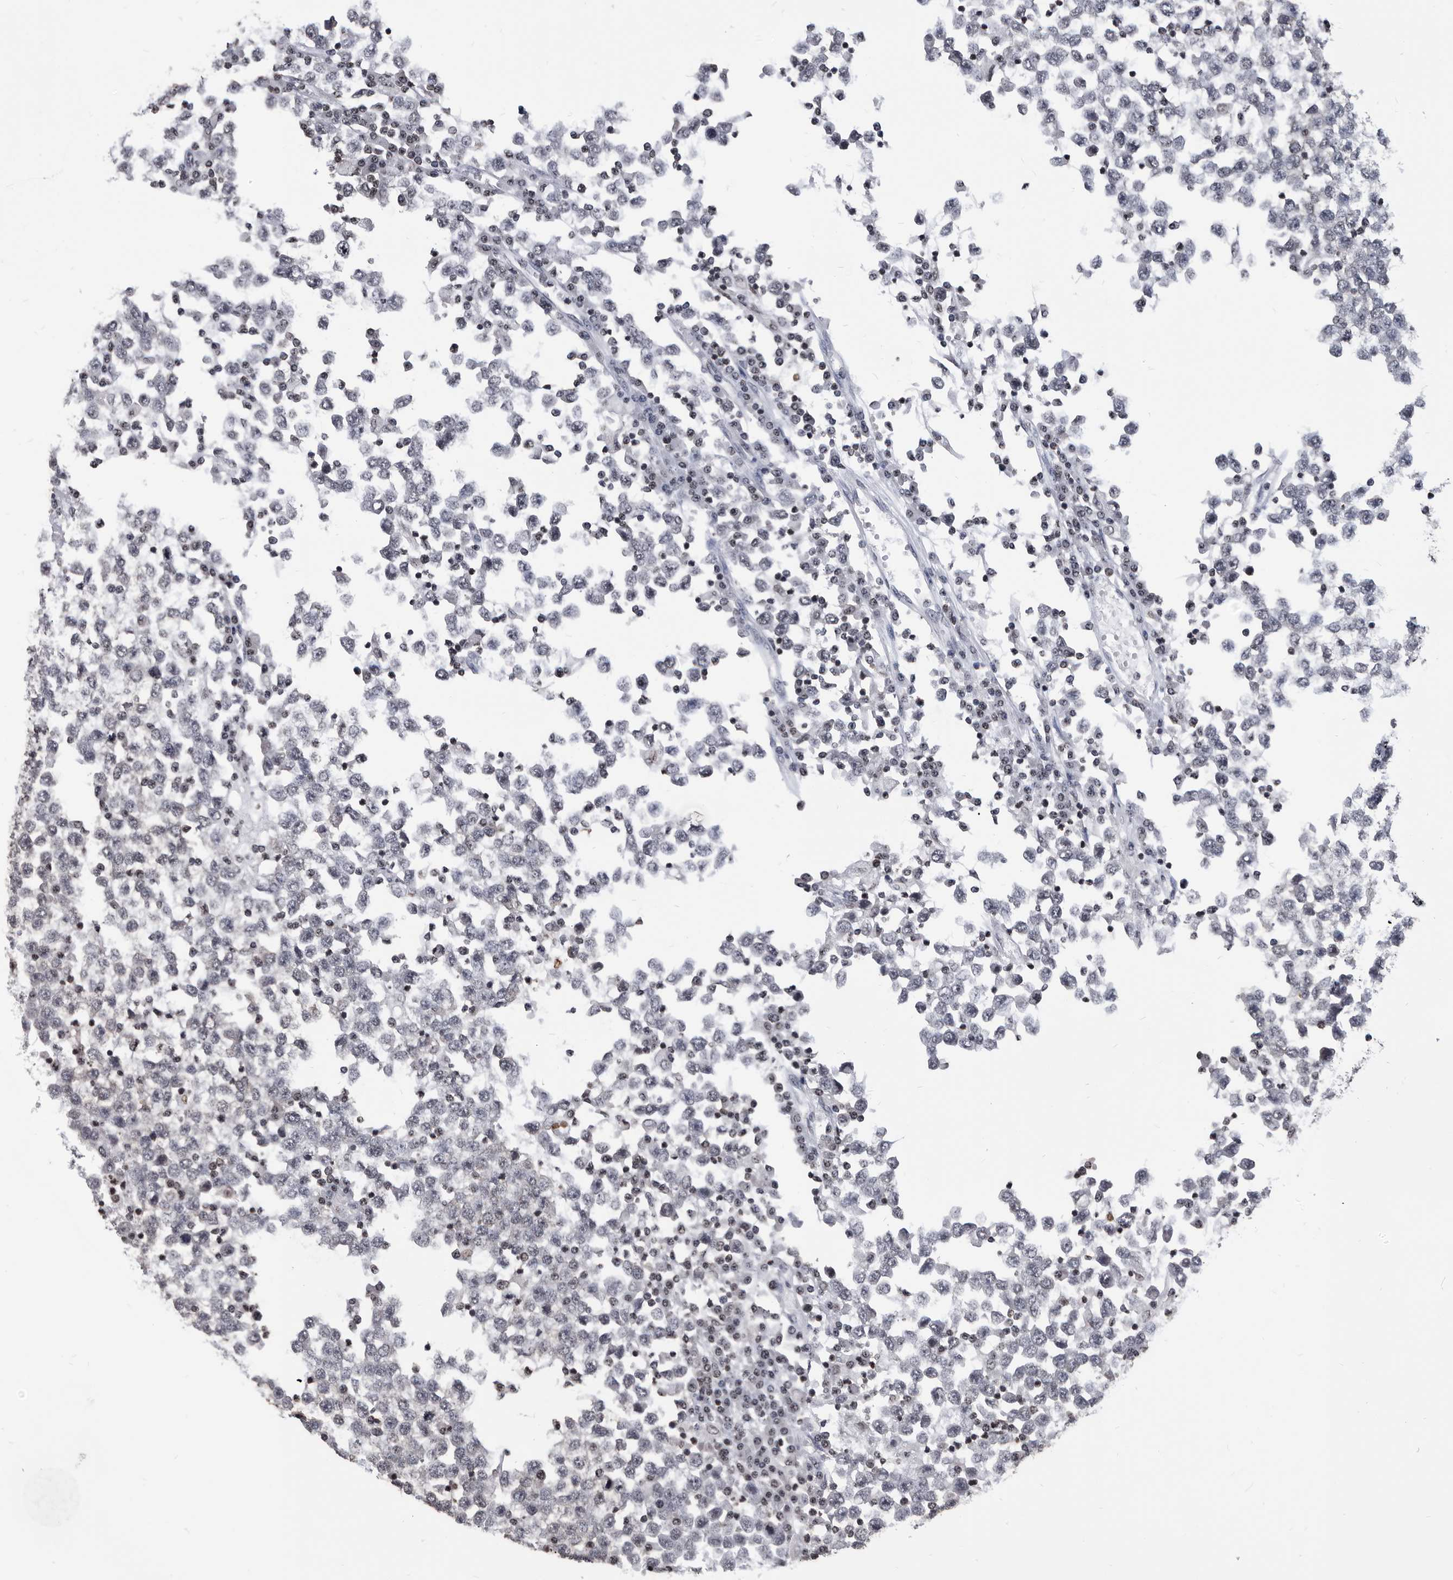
{"staining": {"intensity": "weak", "quantity": "<25%", "location": "nuclear"}, "tissue": "testis cancer", "cell_type": "Tumor cells", "image_type": "cancer", "snomed": [{"axis": "morphology", "description": "Seminoma, NOS"}, {"axis": "topography", "description": "Testis"}], "caption": "Human testis cancer stained for a protein using immunohistochemistry (IHC) demonstrates no positivity in tumor cells.", "gene": "TSTD1", "patient": {"sex": "male", "age": 65}}